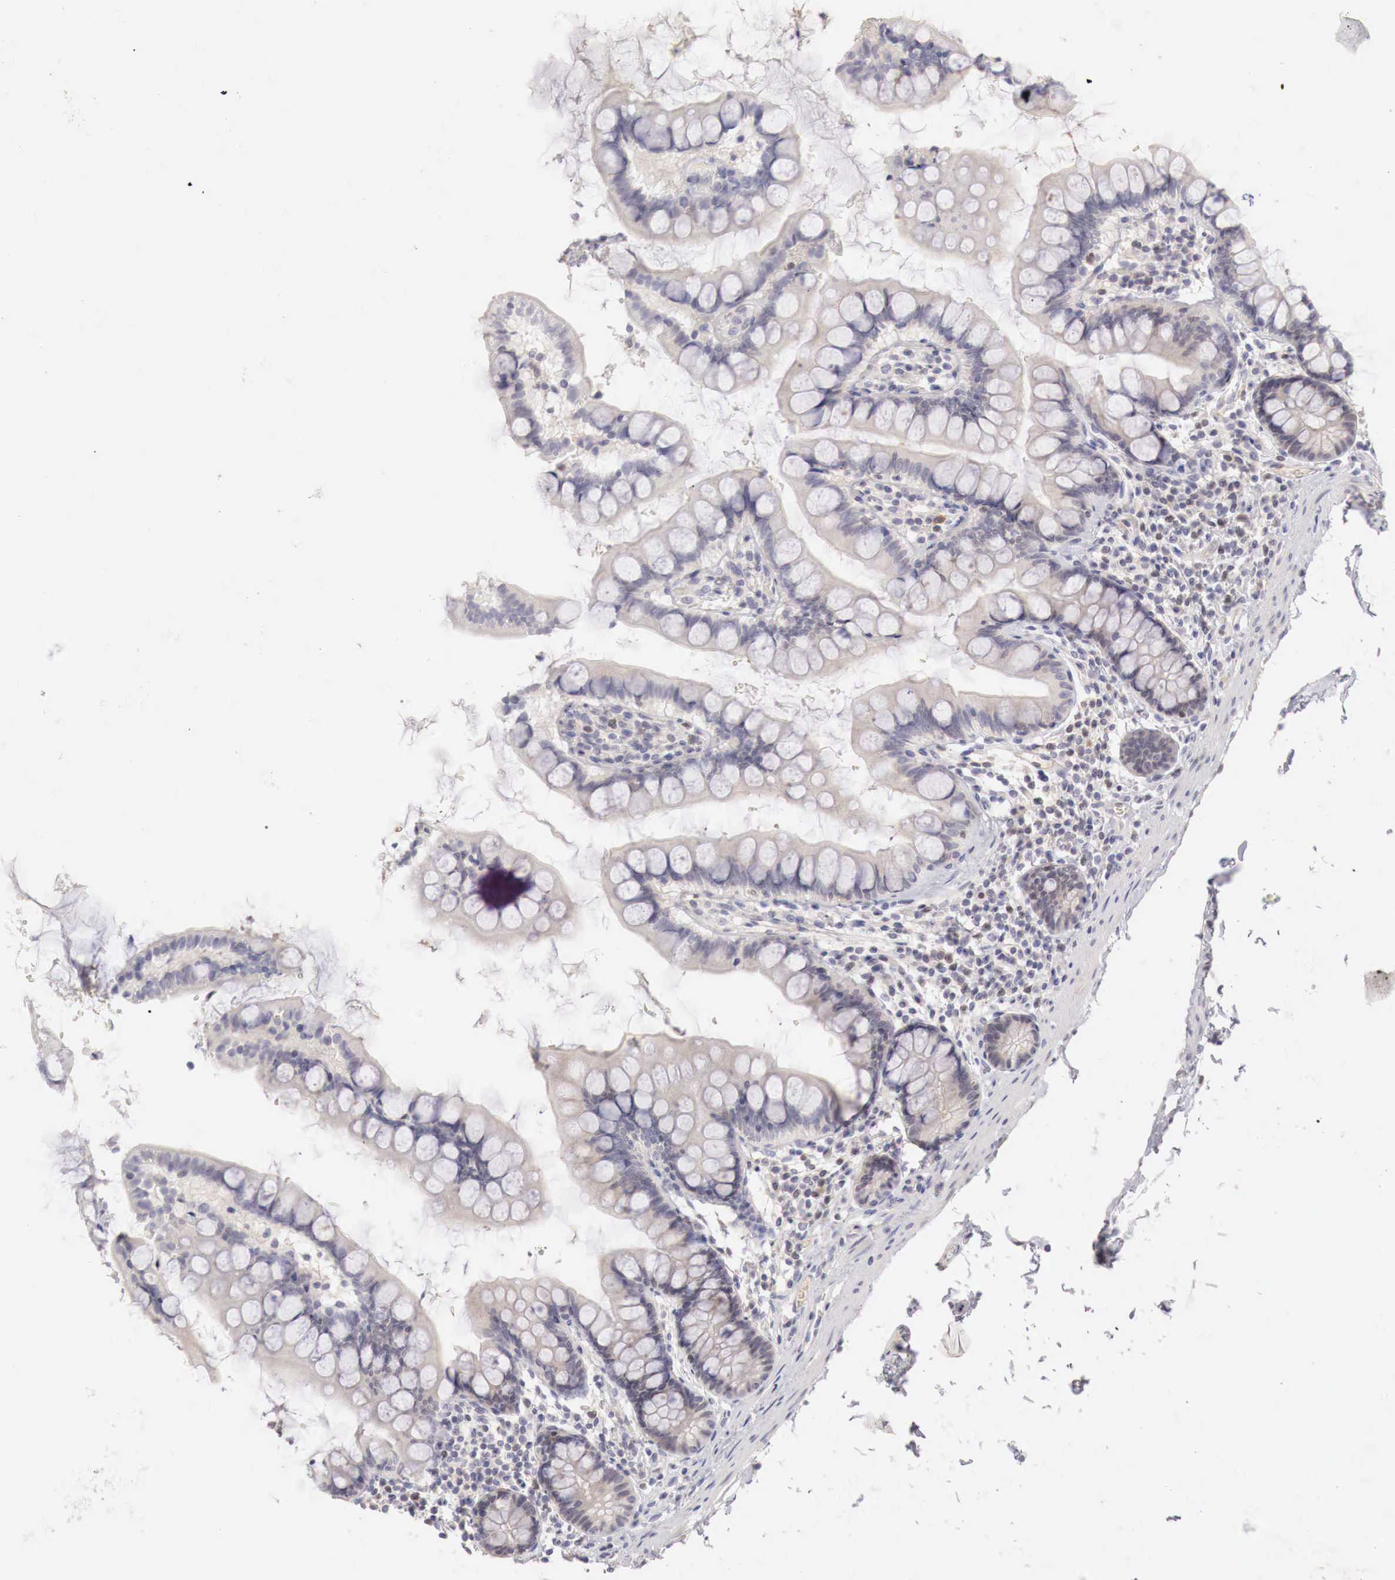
{"staining": {"intensity": "negative", "quantity": "none", "location": "none"}, "tissue": "colon", "cell_type": "Endothelial cells", "image_type": "normal", "snomed": [{"axis": "morphology", "description": "Normal tissue, NOS"}, {"axis": "topography", "description": "Colon"}], "caption": "This photomicrograph is of normal colon stained with immunohistochemistry (IHC) to label a protein in brown with the nuclei are counter-stained blue. There is no staining in endothelial cells.", "gene": "GATA1", "patient": {"sex": "male", "age": 54}}